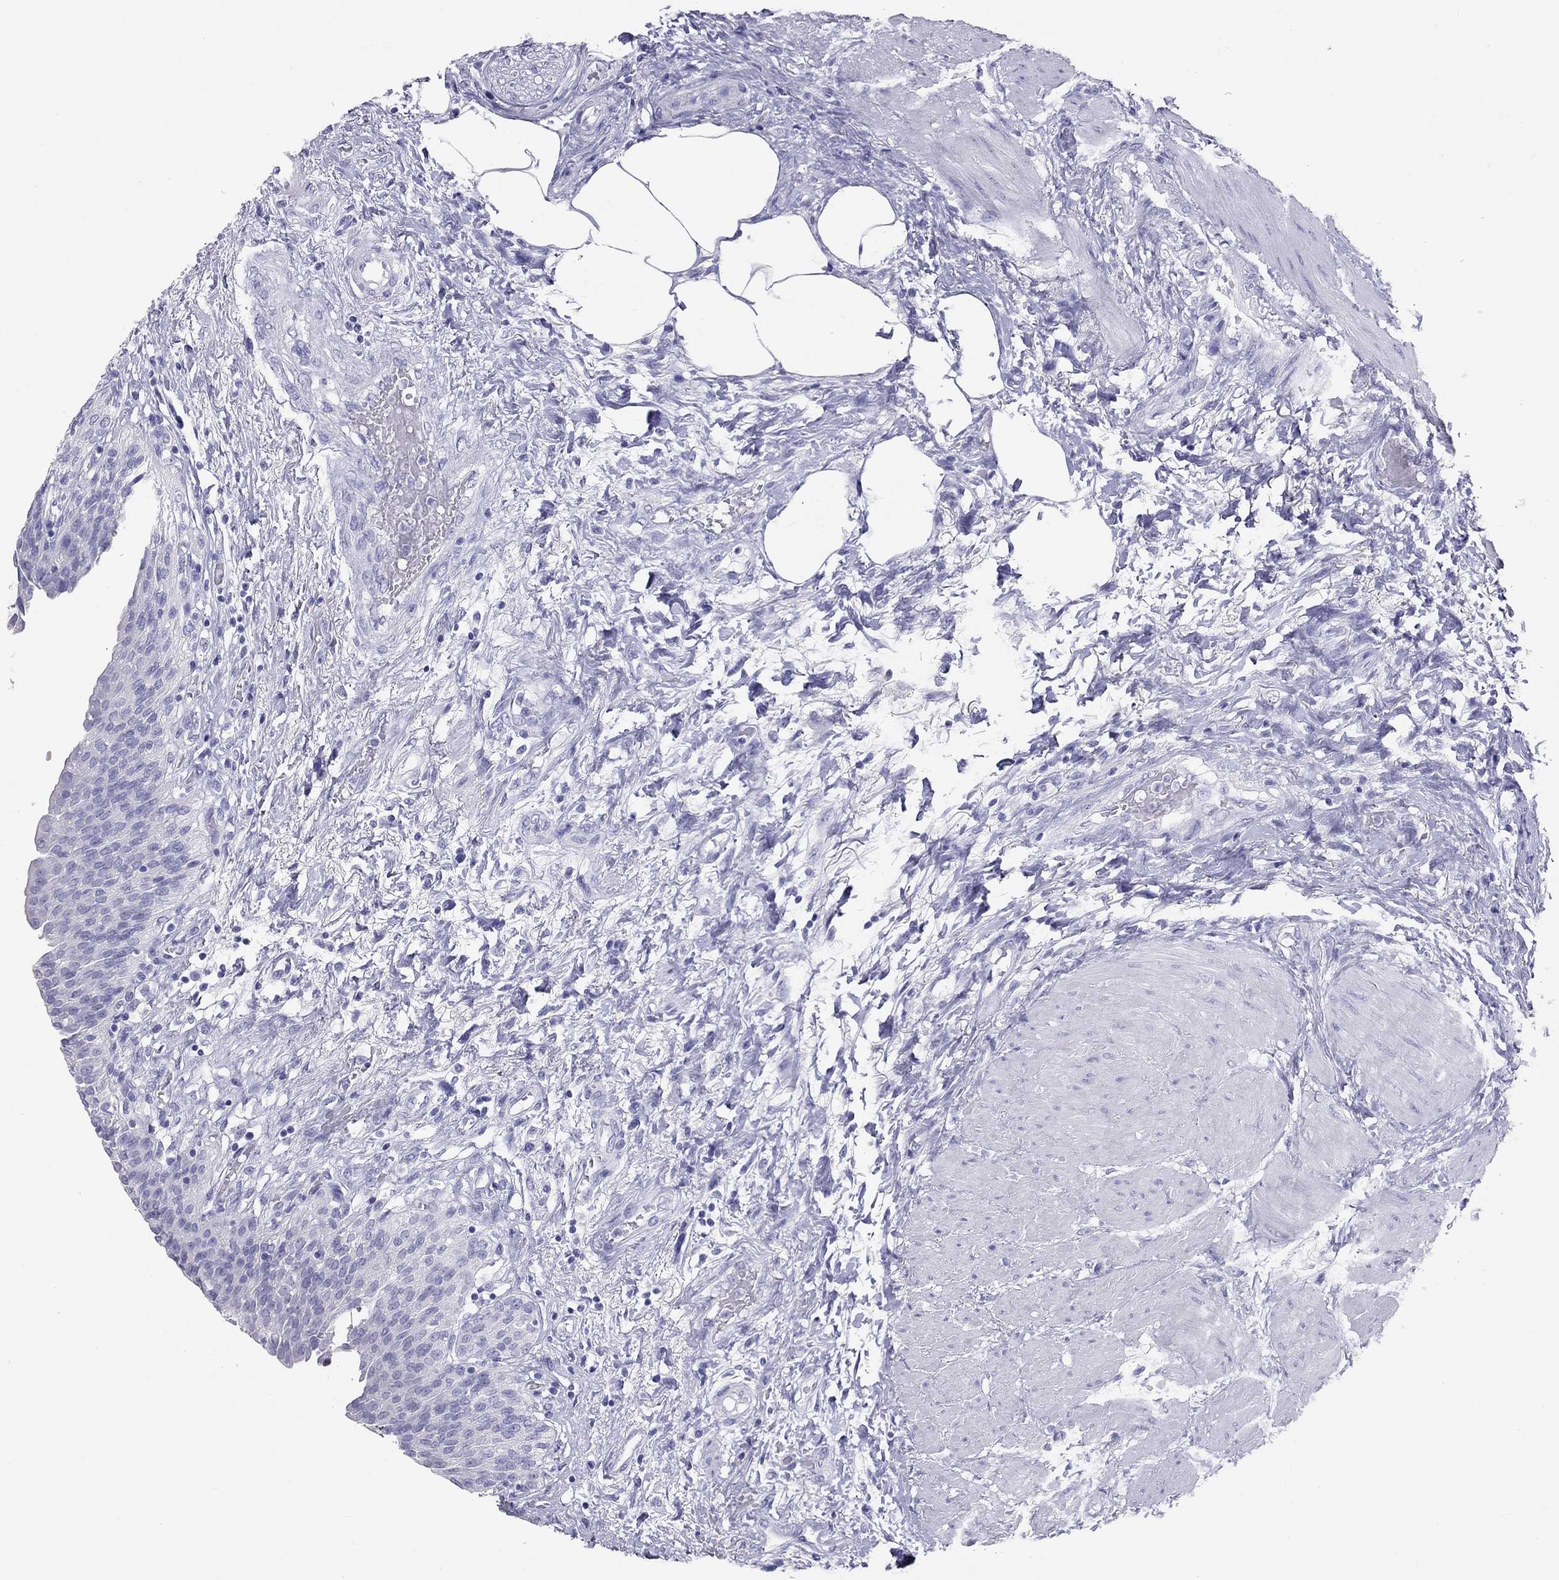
{"staining": {"intensity": "negative", "quantity": "none", "location": "none"}, "tissue": "urinary bladder", "cell_type": "Urothelial cells", "image_type": "normal", "snomed": [{"axis": "morphology", "description": "Normal tissue, NOS"}, {"axis": "morphology", "description": "Metaplasia, NOS"}, {"axis": "topography", "description": "Urinary bladder"}], "caption": "The IHC photomicrograph has no significant positivity in urothelial cells of urinary bladder. The staining is performed using DAB brown chromogen with nuclei counter-stained in using hematoxylin.", "gene": "PSMB11", "patient": {"sex": "male", "age": 68}}